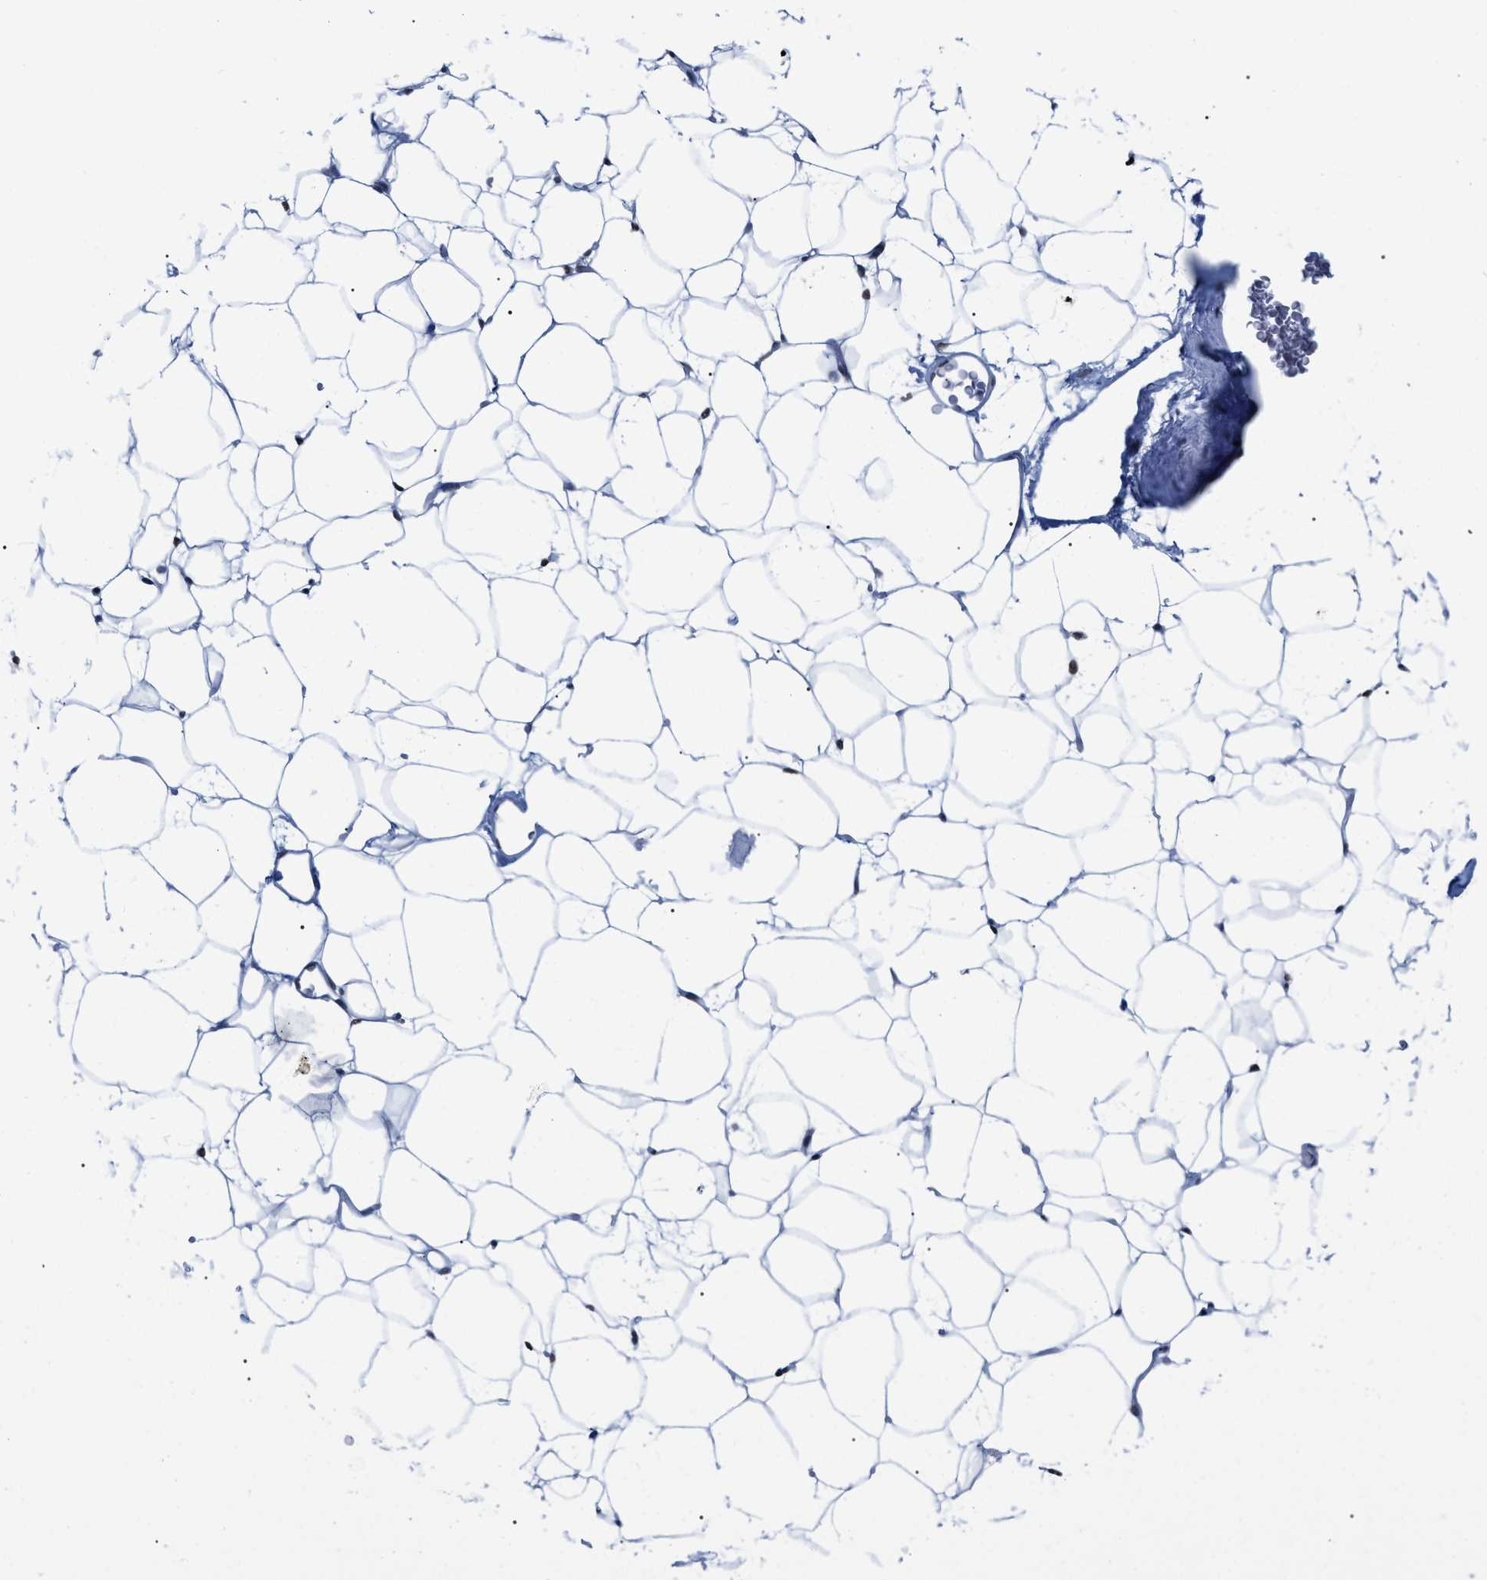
{"staining": {"intensity": "moderate", "quantity": ">75%", "location": "nuclear"}, "tissue": "adipose tissue", "cell_type": "Adipocytes", "image_type": "normal", "snomed": [{"axis": "morphology", "description": "Normal tissue, NOS"}, {"axis": "topography", "description": "Breast"}, {"axis": "topography", "description": "Soft tissue"}], "caption": "DAB (3,3'-diaminobenzidine) immunohistochemical staining of unremarkable human adipose tissue exhibits moderate nuclear protein positivity in approximately >75% of adipocytes.", "gene": "TPR", "patient": {"sex": "female", "age": 75}}